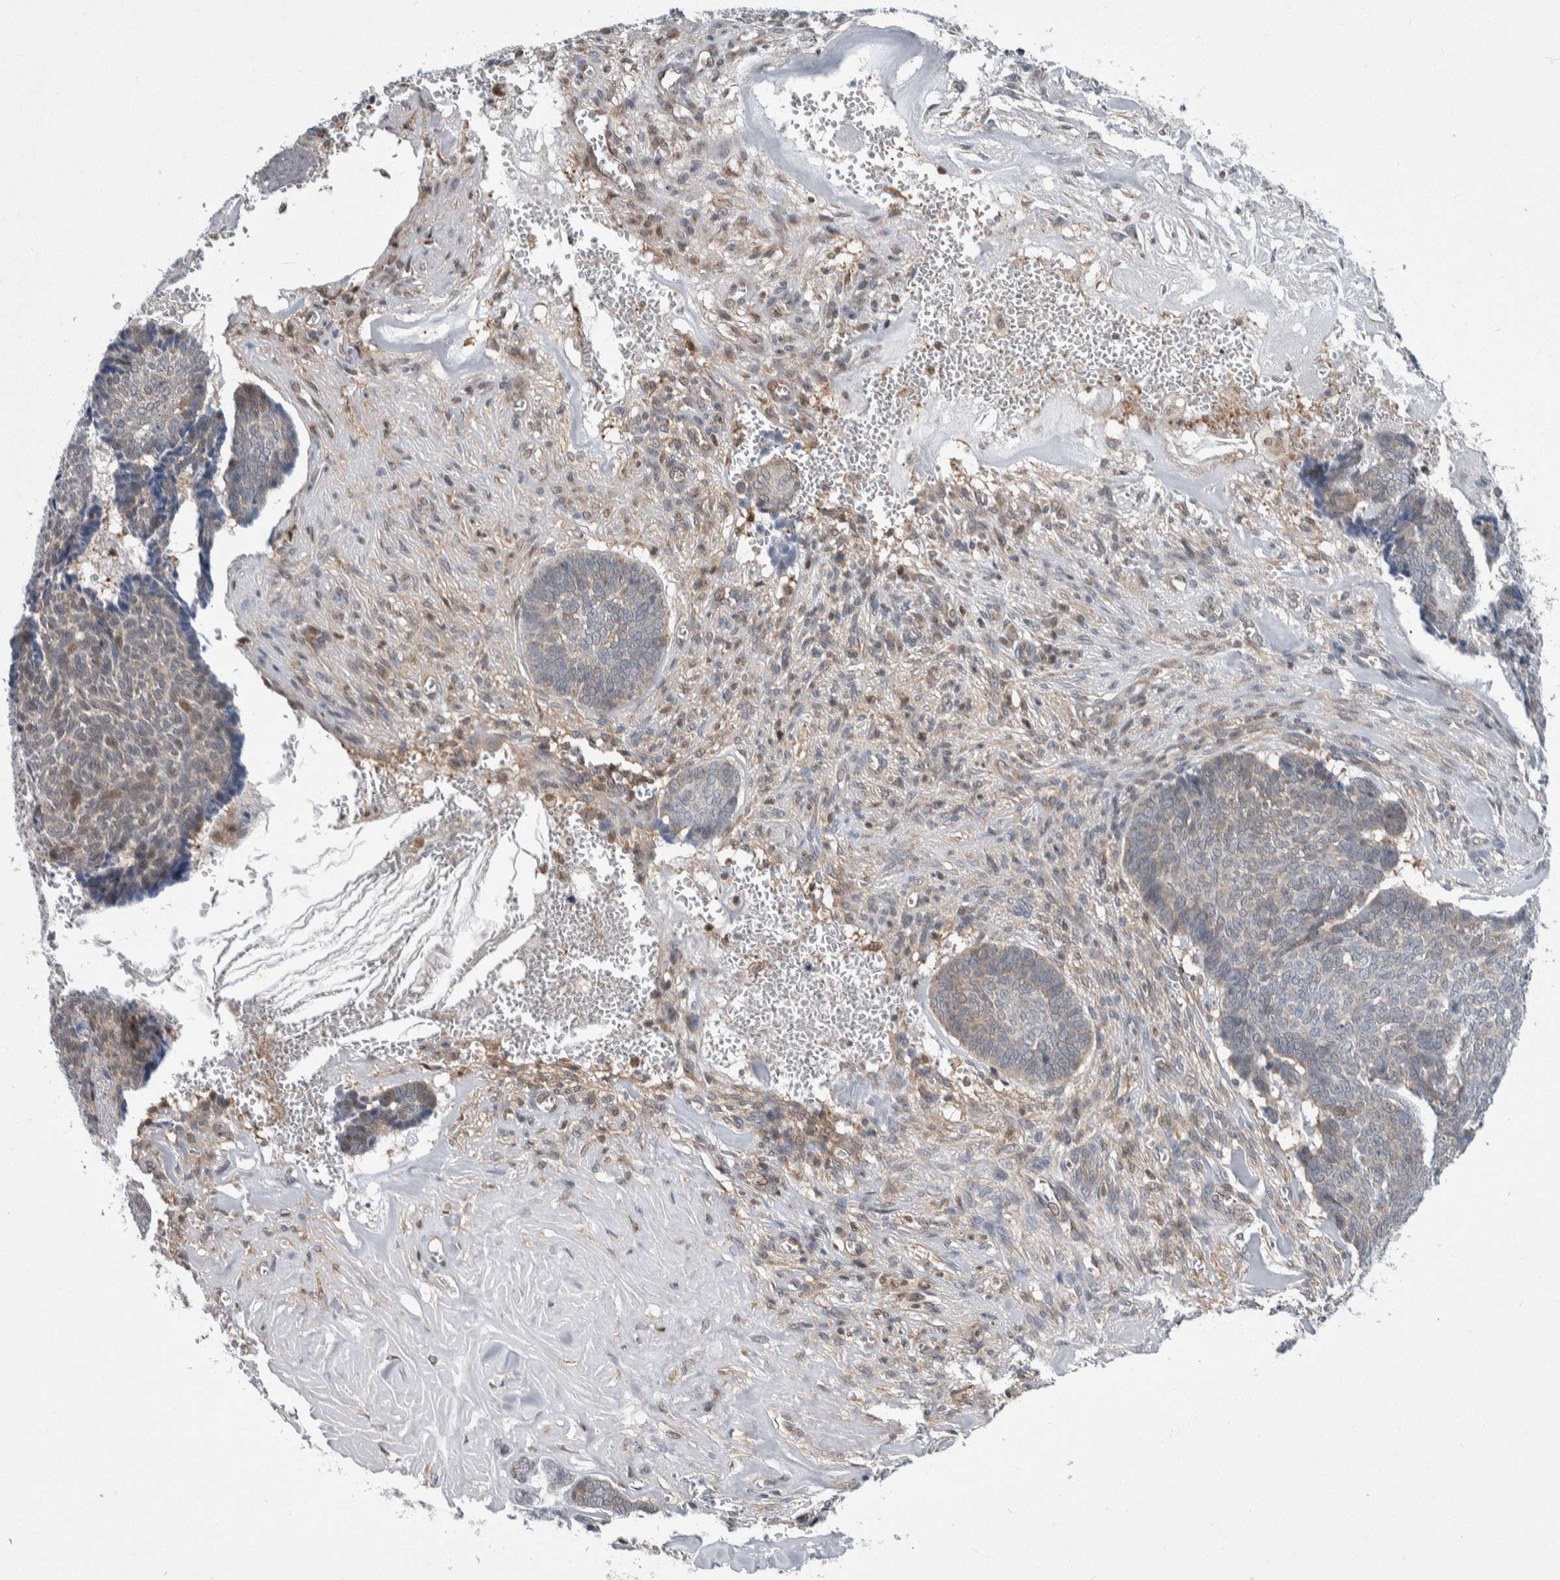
{"staining": {"intensity": "weak", "quantity": "<25%", "location": "cytoplasmic/membranous"}, "tissue": "skin cancer", "cell_type": "Tumor cells", "image_type": "cancer", "snomed": [{"axis": "morphology", "description": "Basal cell carcinoma"}, {"axis": "topography", "description": "Skin"}], "caption": "Skin basal cell carcinoma was stained to show a protein in brown. There is no significant staining in tumor cells.", "gene": "PTPA", "patient": {"sex": "male", "age": 84}}